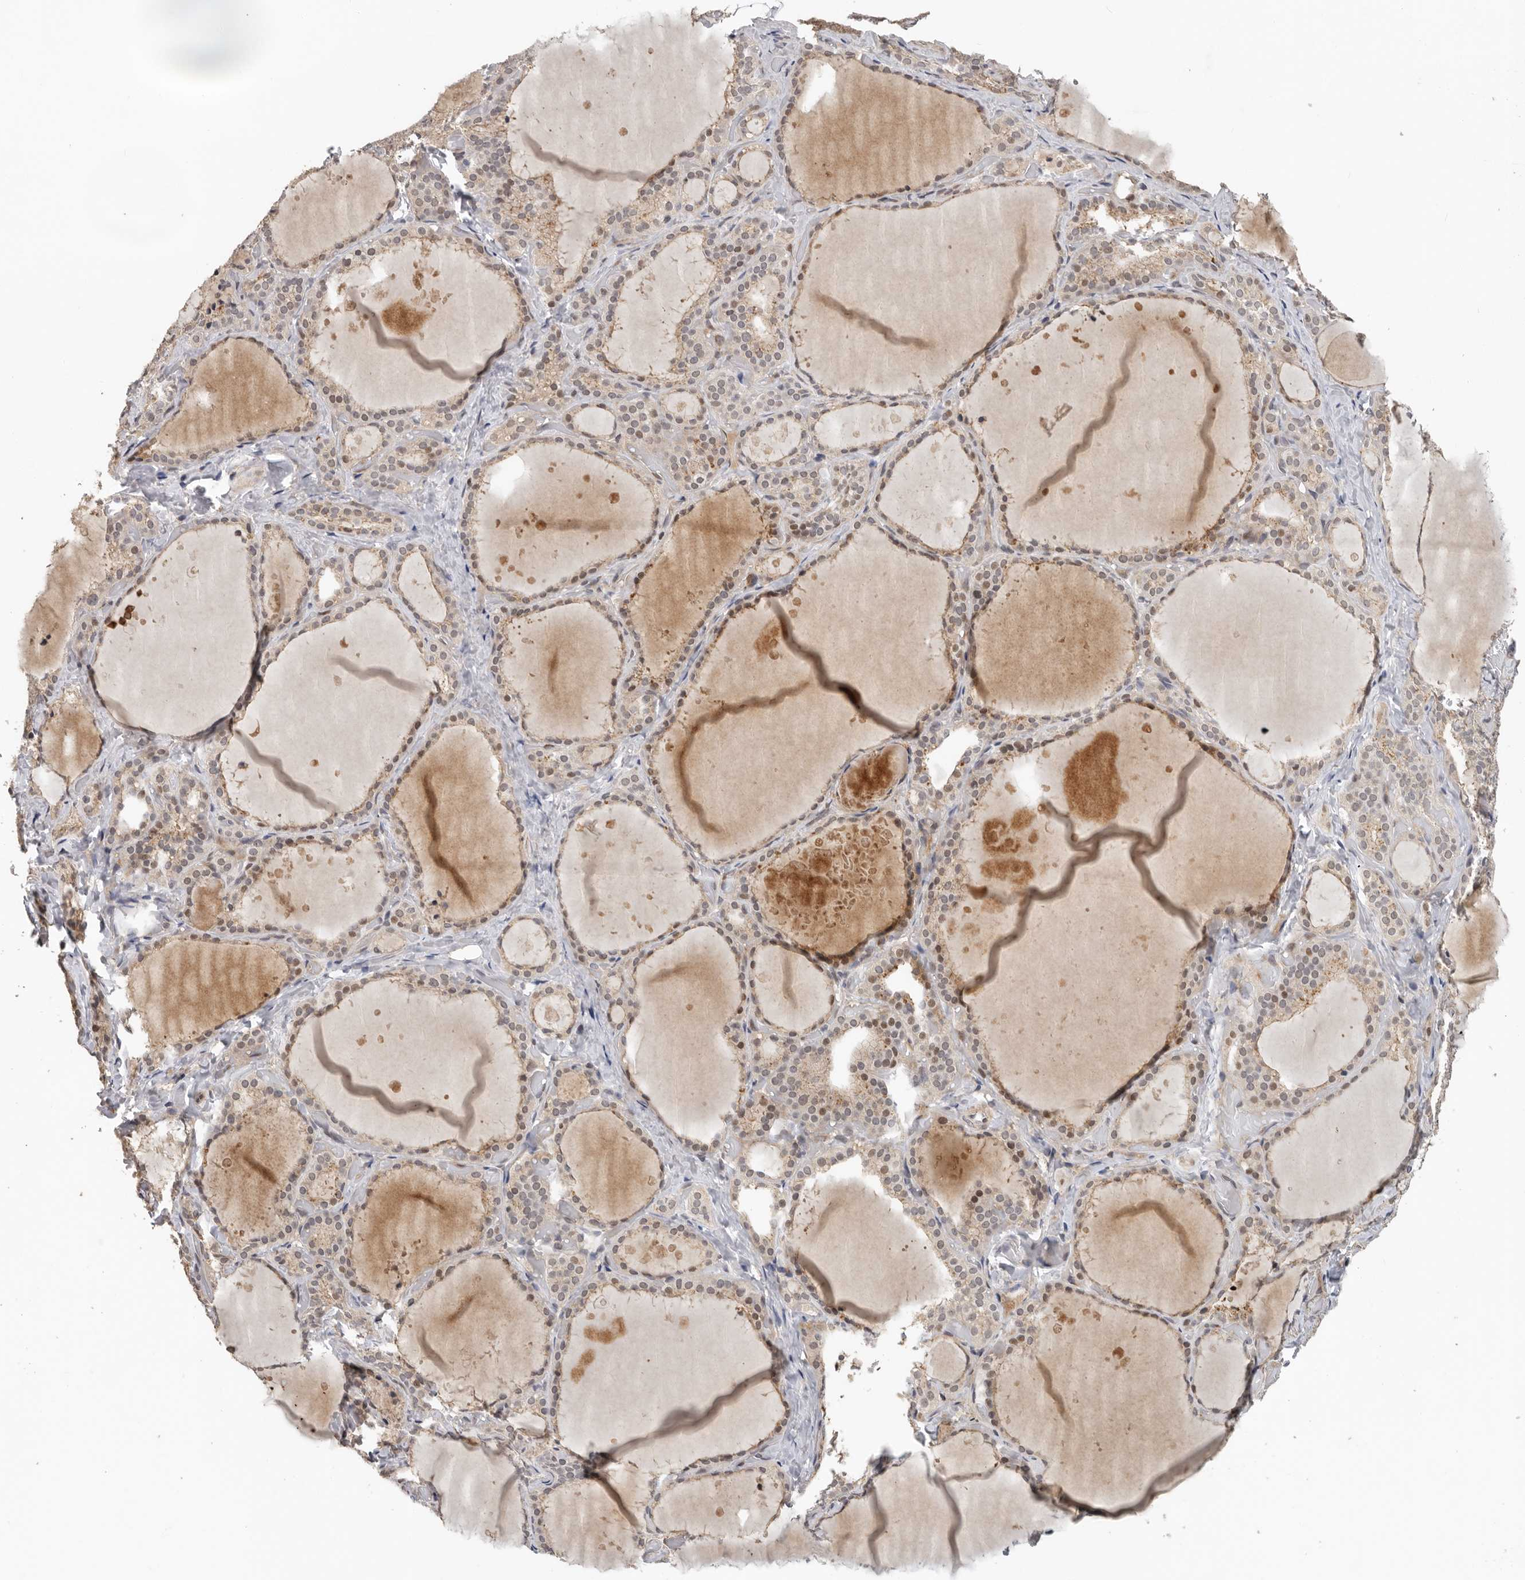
{"staining": {"intensity": "moderate", "quantity": ">75%", "location": "cytoplasmic/membranous,nuclear"}, "tissue": "thyroid gland", "cell_type": "Glandular cells", "image_type": "normal", "snomed": [{"axis": "morphology", "description": "Normal tissue, NOS"}, {"axis": "topography", "description": "Thyroid gland"}], "caption": "Immunohistochemistry (DAB (3,3'-diaminobenzidine)) staining of normal thyroid gland displays moderate cytoplasmic/membranous,nuclear protein staining in about >75% of glandular cells. Using DAB (brown) and hematoxylin (blue) stains, captured at high magnification using brightfield microscopy.", "gene": "HENMT1", "patient": {"sex": "female", "age": 44}}